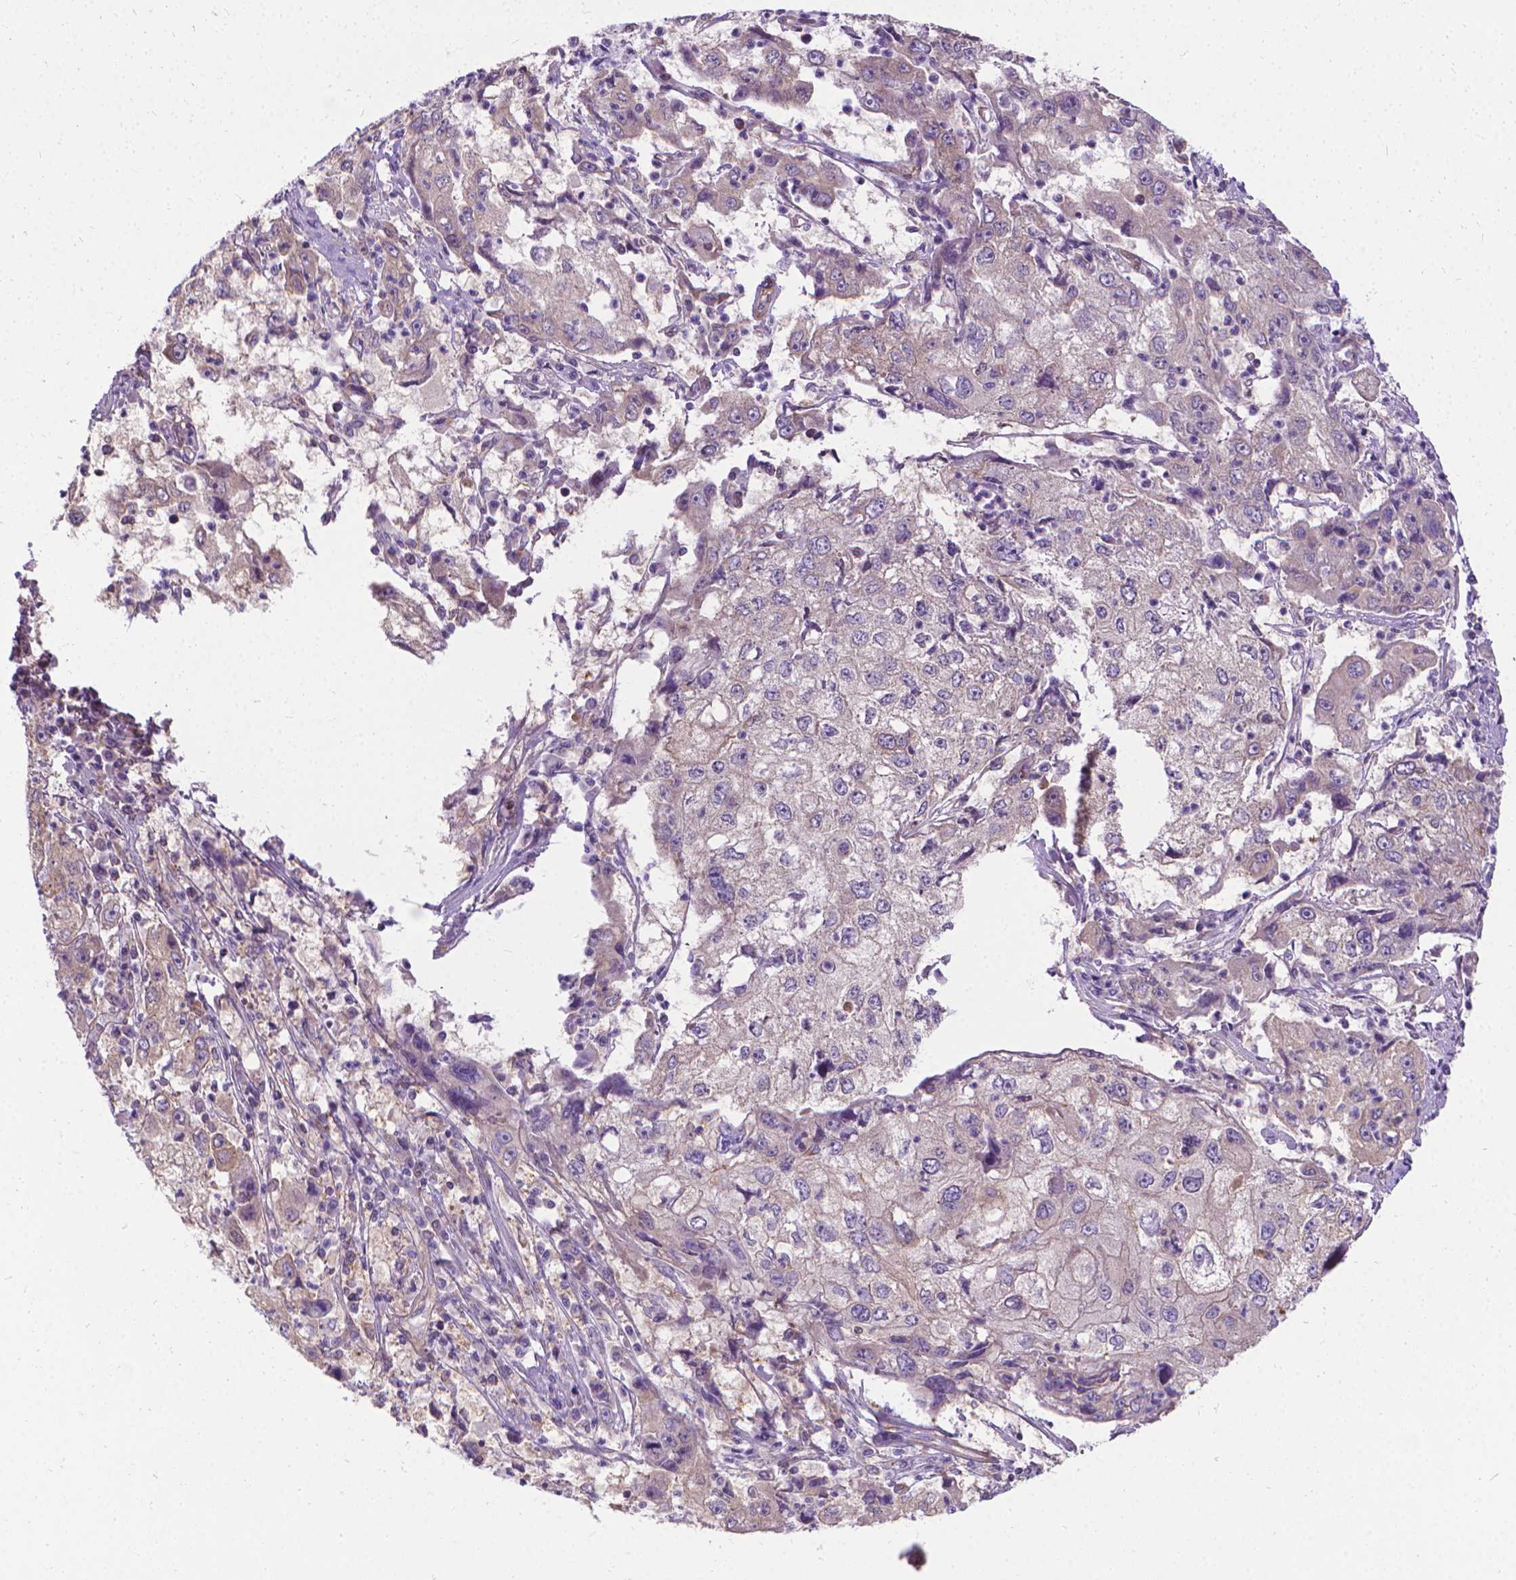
{"staining": {"intensity": "weak", "quantity": "<25%", "location": "cytoplasmic/membranous"}, "tissue": "cervical cancer", "cell_type": "Tumor cells", "image_type": "cancer", "snomed": [{"axis": "morphology", "description": "Squamous cell carcinoma, NOS"}, {"axis": "topography", "description": "Cervix"}], "caption": "Protein analysis of cervical squamous cell carcinoma reveals no significant positivity in tumor cells.", "gene": "CFAP299", "patient": {"sex": "female", "age": 36}}